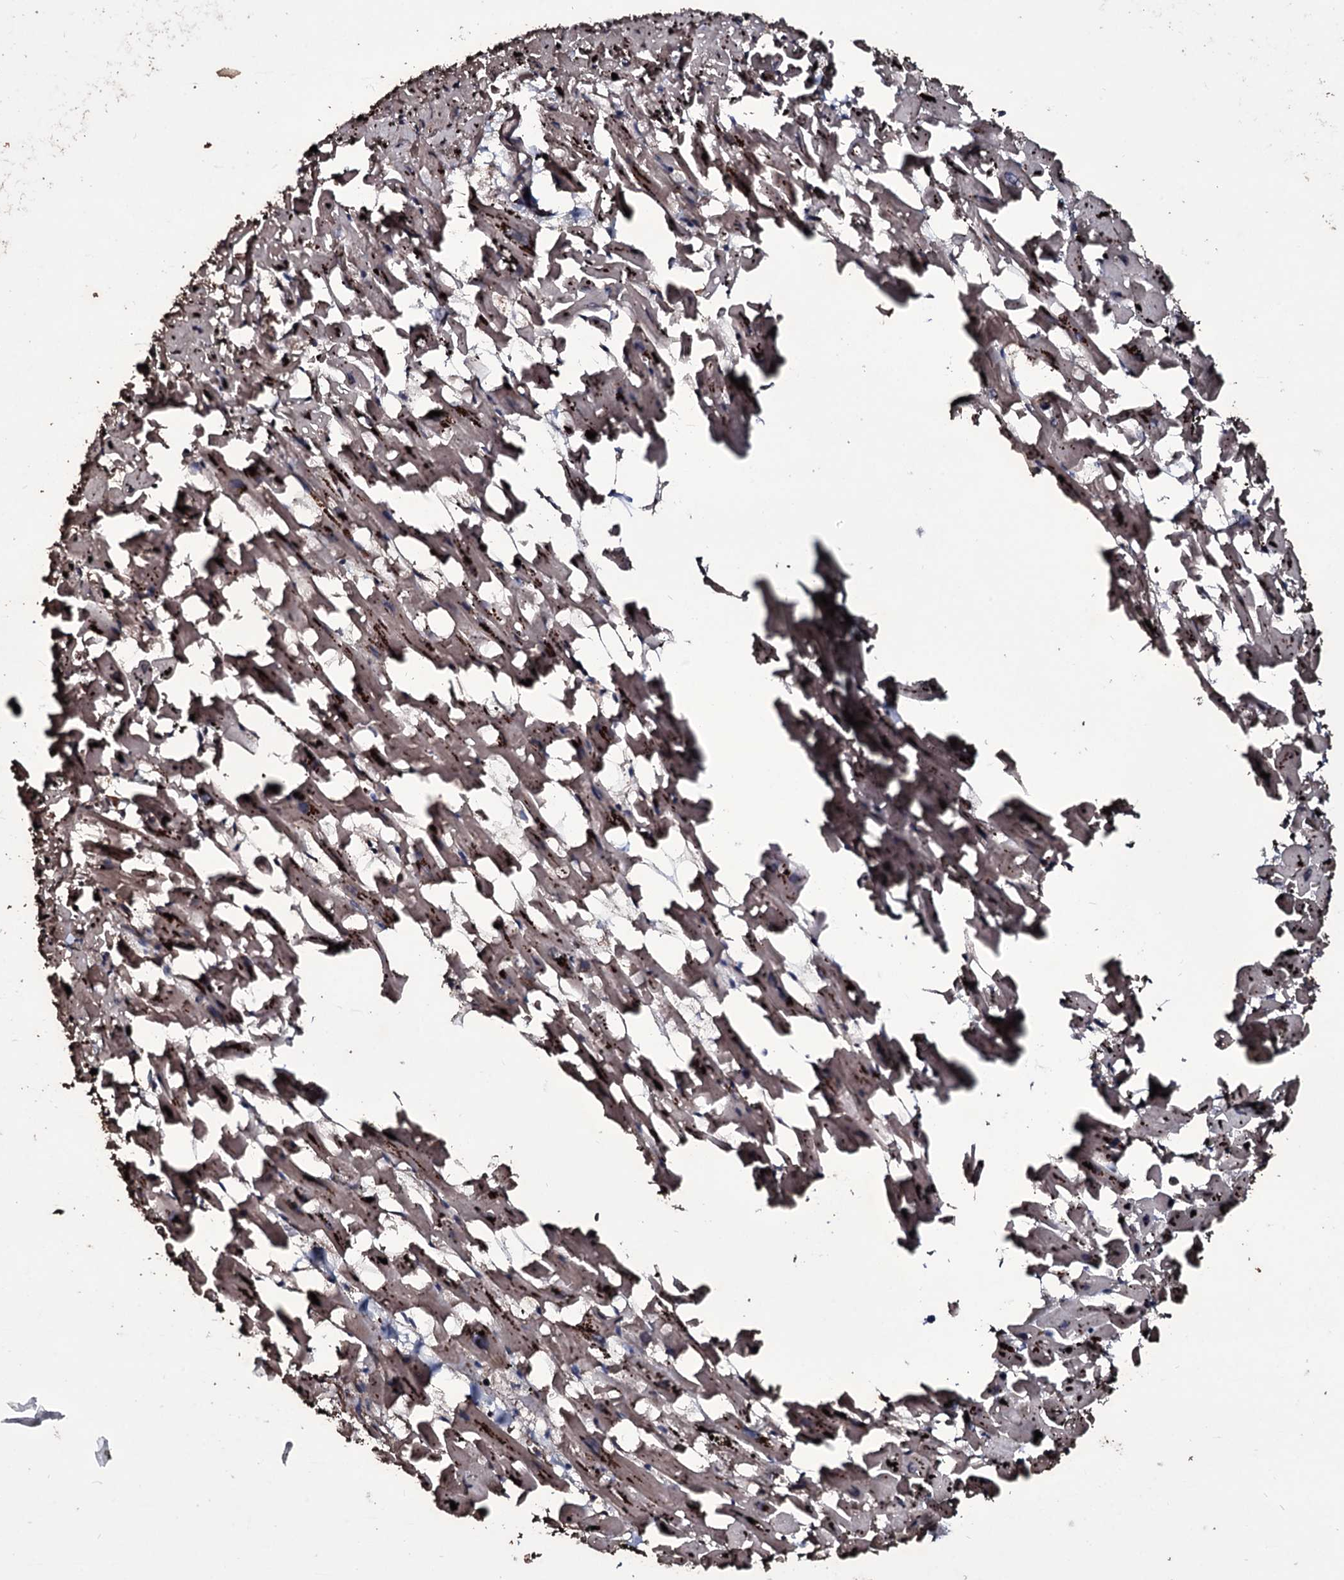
{"staining": {"intensity": "moderate", "quantity": "25%-75%", "location": "cytoplasmic/membranous"}, "tissue": "heart muscle", "cell_type": "Cardiomyocytes", "image_type": "normal", "snomed": [{"axis": "morphology", "description": "Normal tissue, NOS"}, {"axis": "topography", "description": "Heart"}], "caption": "Immunohistochemical staining of benign human heart muscle shows 25%-75% levels of moderate cytoplasmic/membranous protein positivity in about 25%-75% of cardiomyocytes.", "gene": "ZSWIM8", "patient": {"sex": "female", "age": 64}}